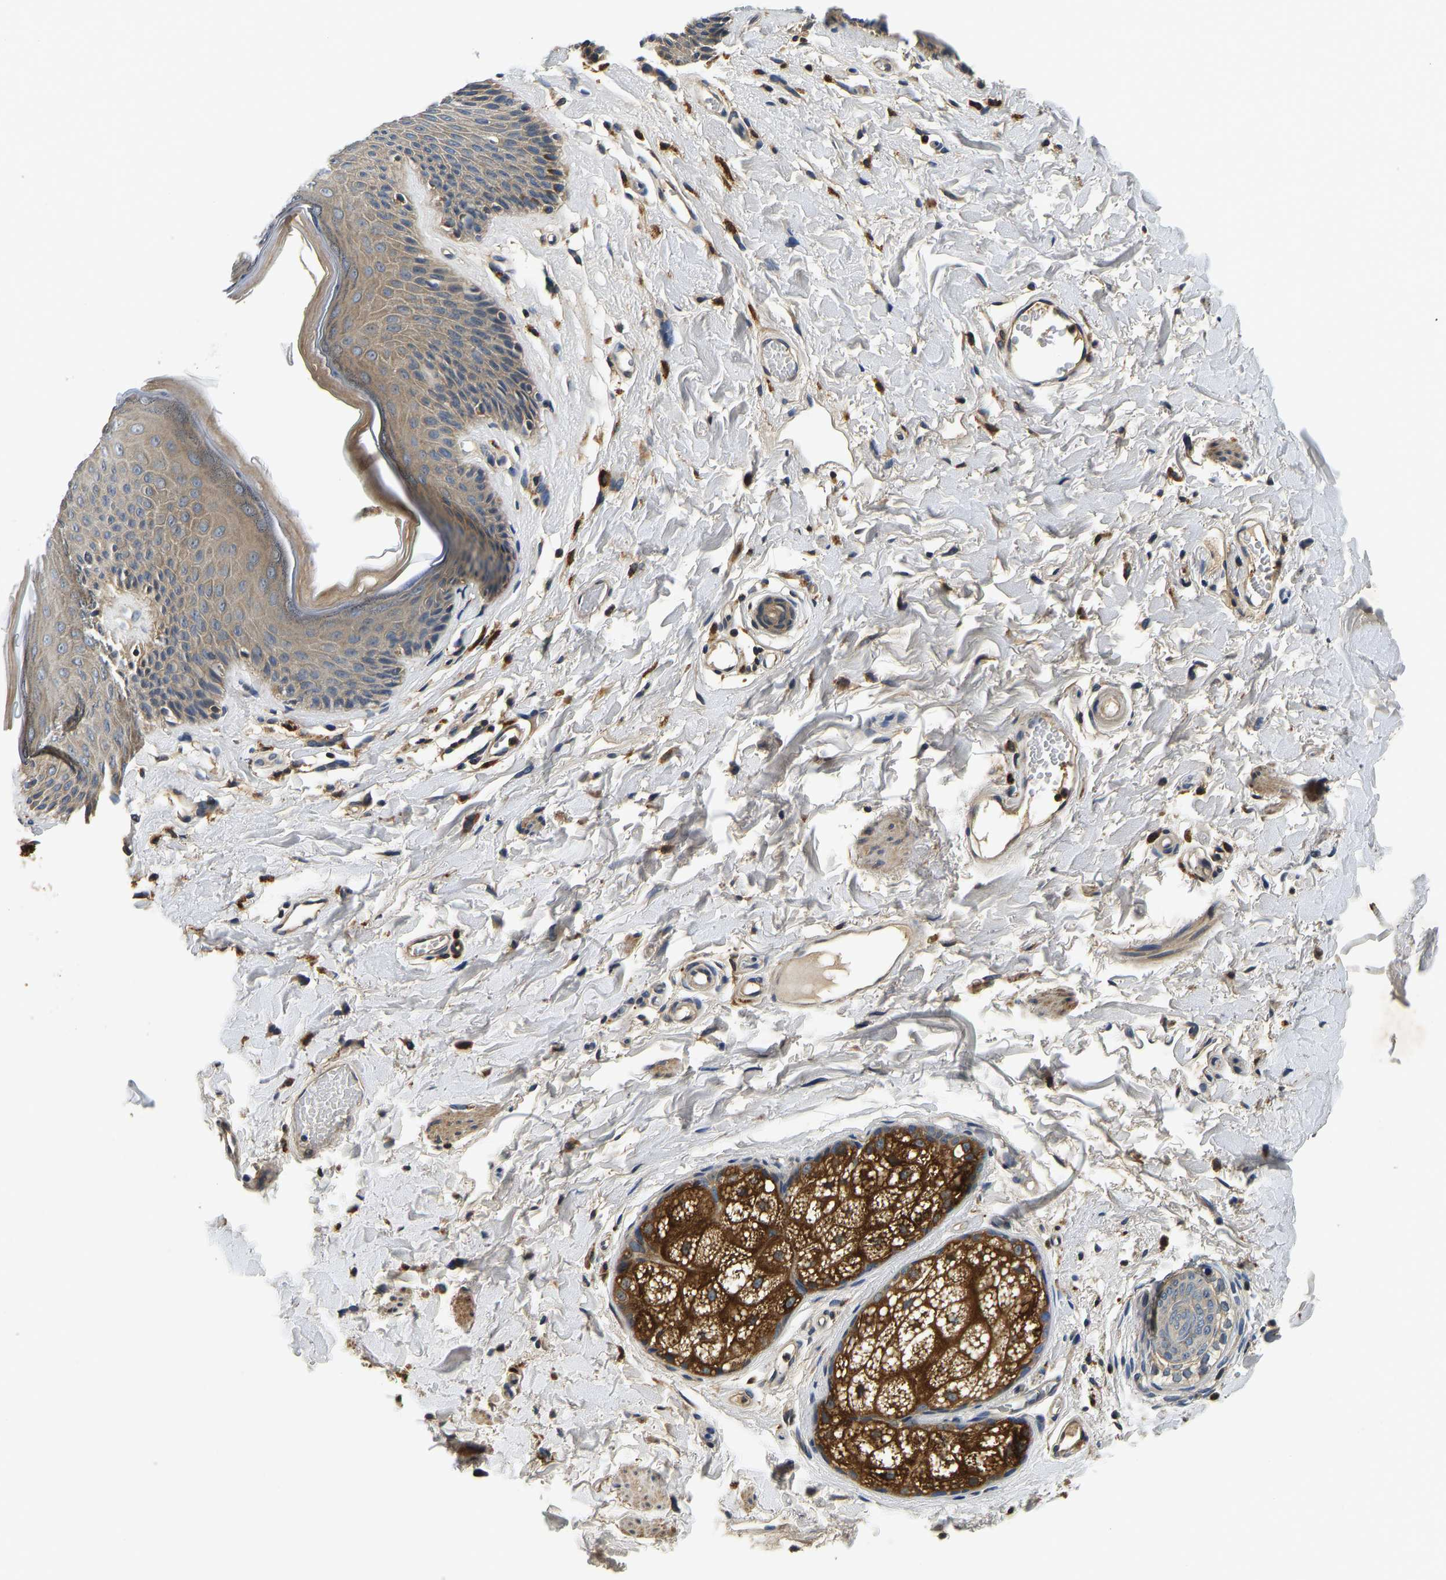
{"staining": {"intensity": "moderate", "quantity": "25%-75%", "location": "cytoplasmic/membranous"}, "tissue": "skin", "cell_type": "Epidermal cells", "image_type": "normal", "snomed": [{"axis": "morphology", "description": "Normal tissue, NOS"}, {"axis": "topography", "description": "Vulva"}], "caption": "Human skin stained with a brown dye reveals moderate cytoplasmic/membranous positive positivity in approximately 25%-75% of epidermal cells.", "gene": "RESF1", "patient": {"sex": "female", "age": 73}}